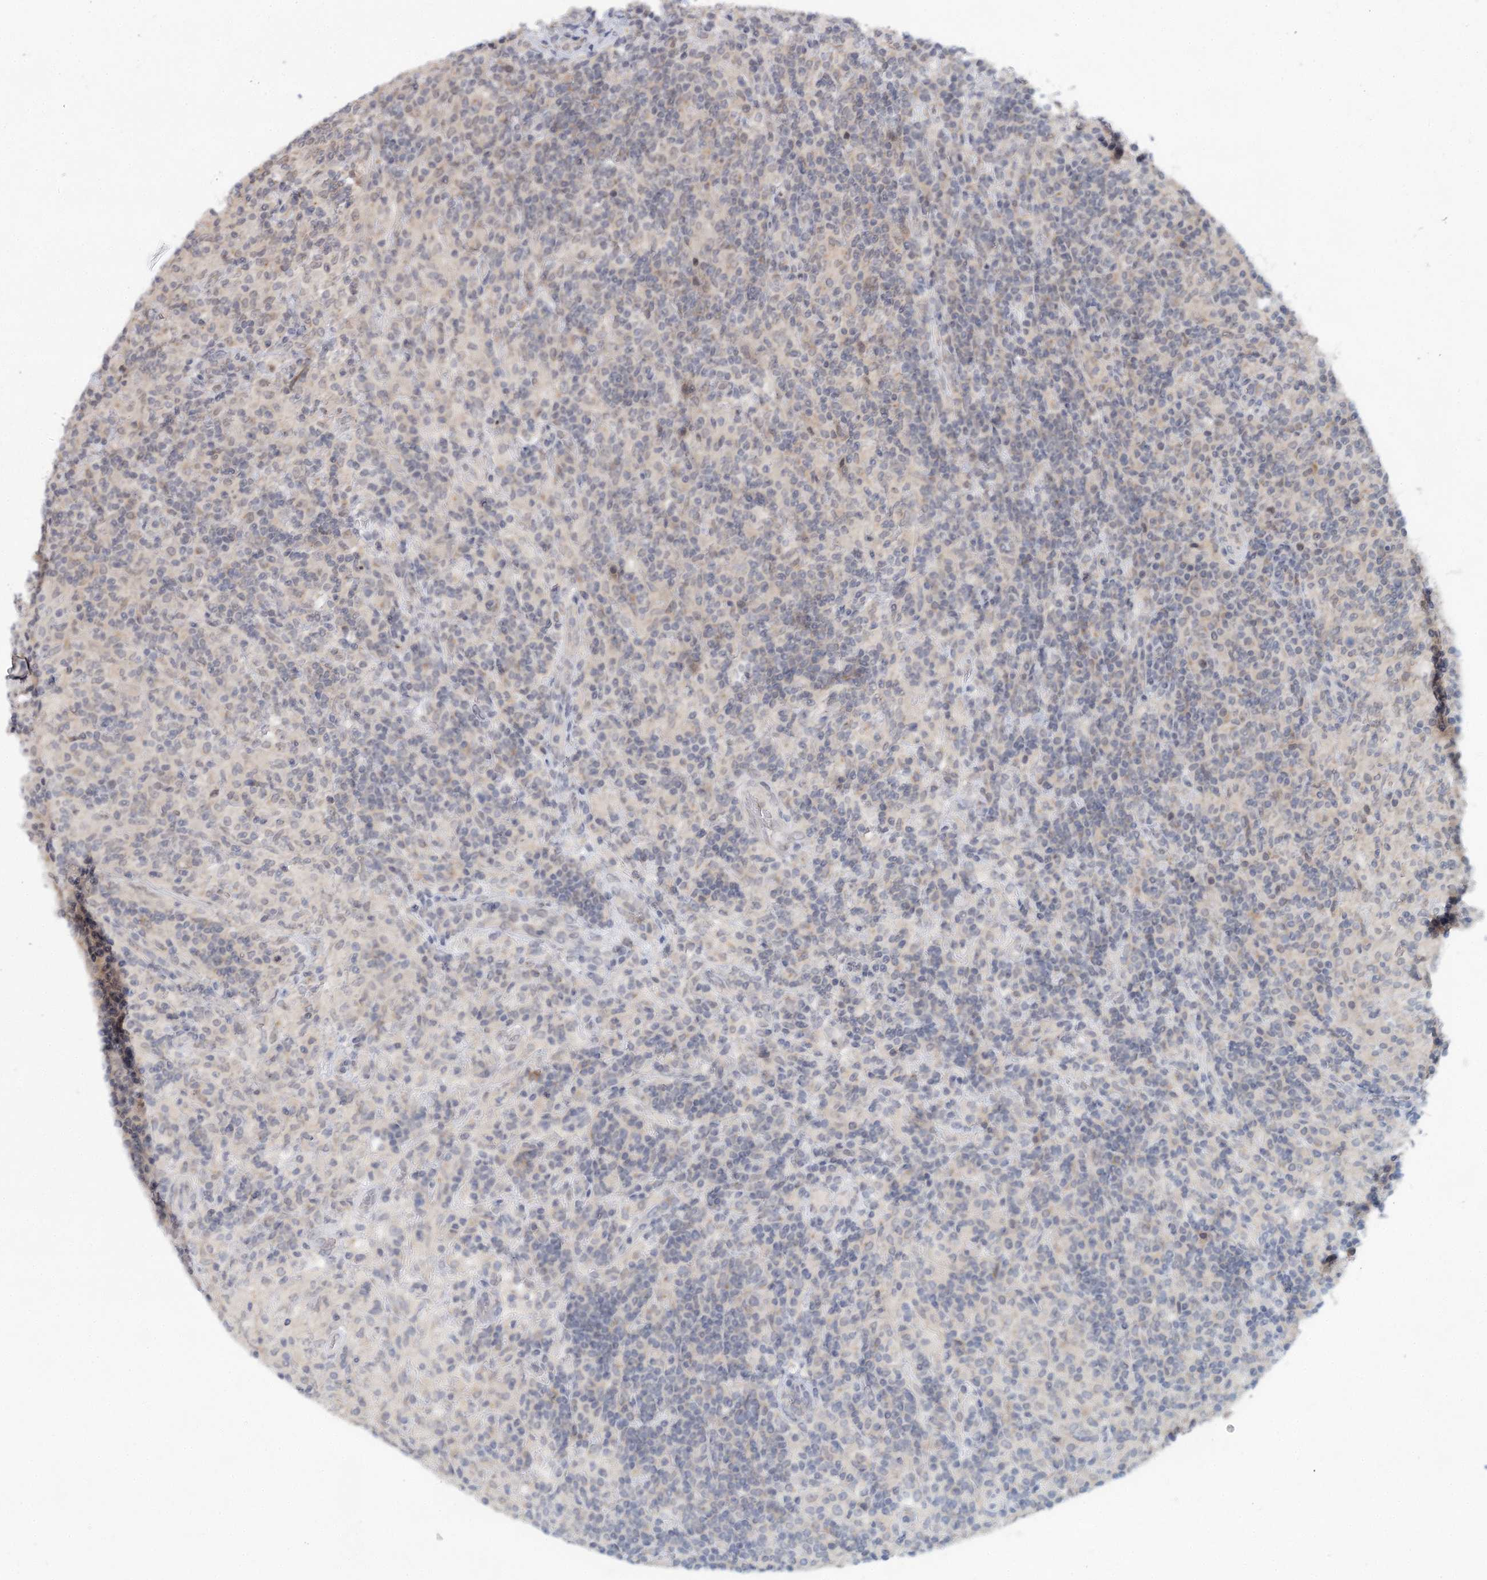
{"staining": {"intensity": "negative", "quantity": "none", "location": "none"}, "tissue": "lymphoma", "cell_type": "Tumor cells", "image_type": "cancer", "snomed": [{"axis": "morphology", "description": "Hodgkin's disease, NOS"}, {"axis": "topography", "description": "Lymph node"}], "caption": "DAB immunohistochemical staining of Hodgkin's disease shows no significant expression in tumor cells.", "gene": "BLTP1", "patient": {"sex": "male", "age": 70}}